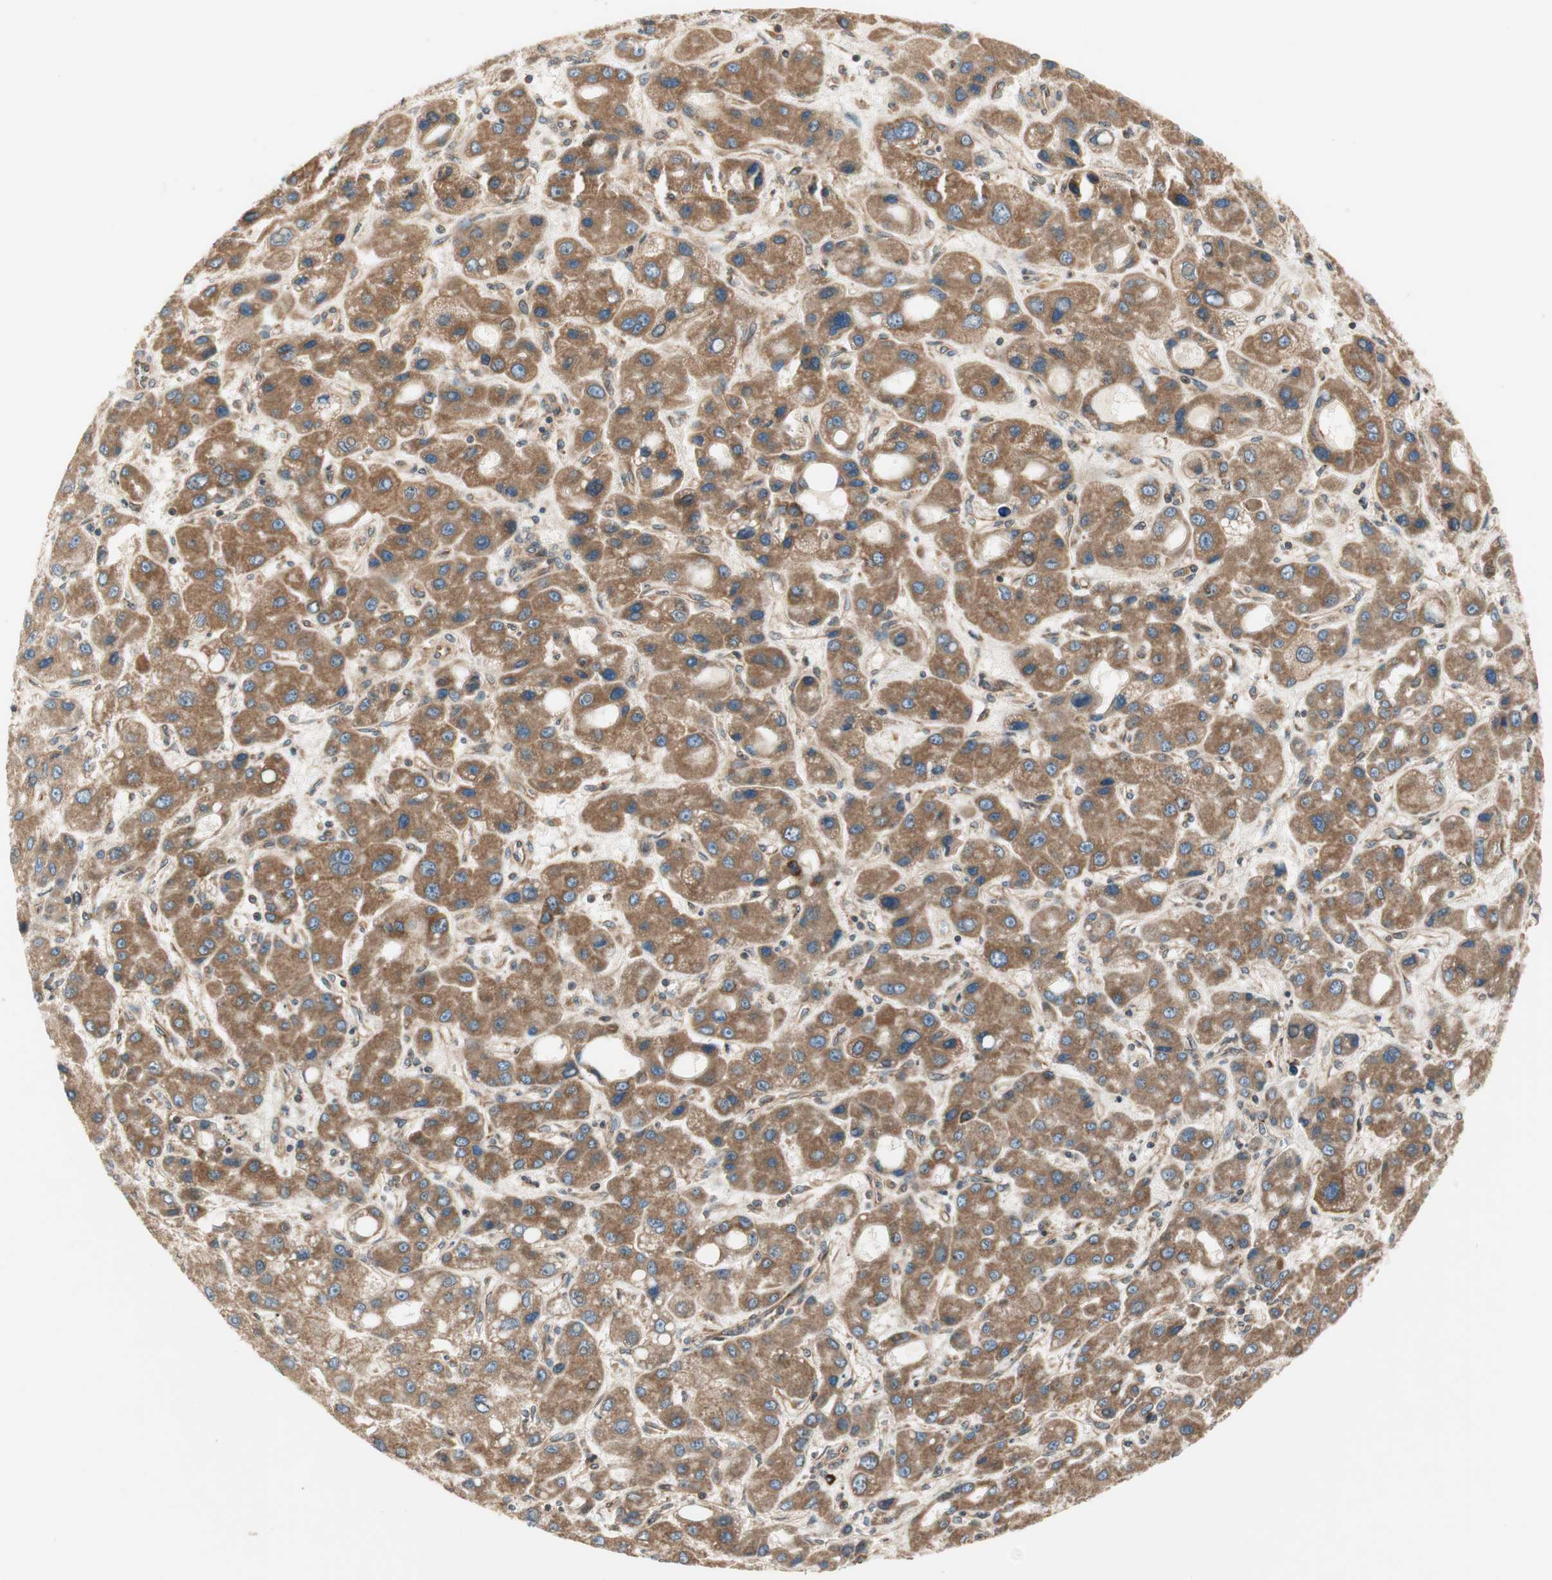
{"staining": {"intensity": "strong", "quantity": ">75%", "location": "cytoplasmic/membranous"}, "tissue": "liver cancer", "cell_type": "Tumor cells", "image_type": "cancer", "snomed": [{"axis": "morphology", "description": "Carcinoma, Hepatocellular, NOS"}, {"axis": "topography", "description": "Liver"}], "caption": "Hepatocellular carcinoma (liver) tissue displays strong cytoplasmic/membranous expression in about >75% of tumor cells Using DAB (3,3'-diaminobenzidine) (brown) and hematoxylin (blue) stains, captured at high magnification using brightfield microscopy.", "gene": "CTTNBP2NL", "patient": {"sex": "male", "age": 55}}